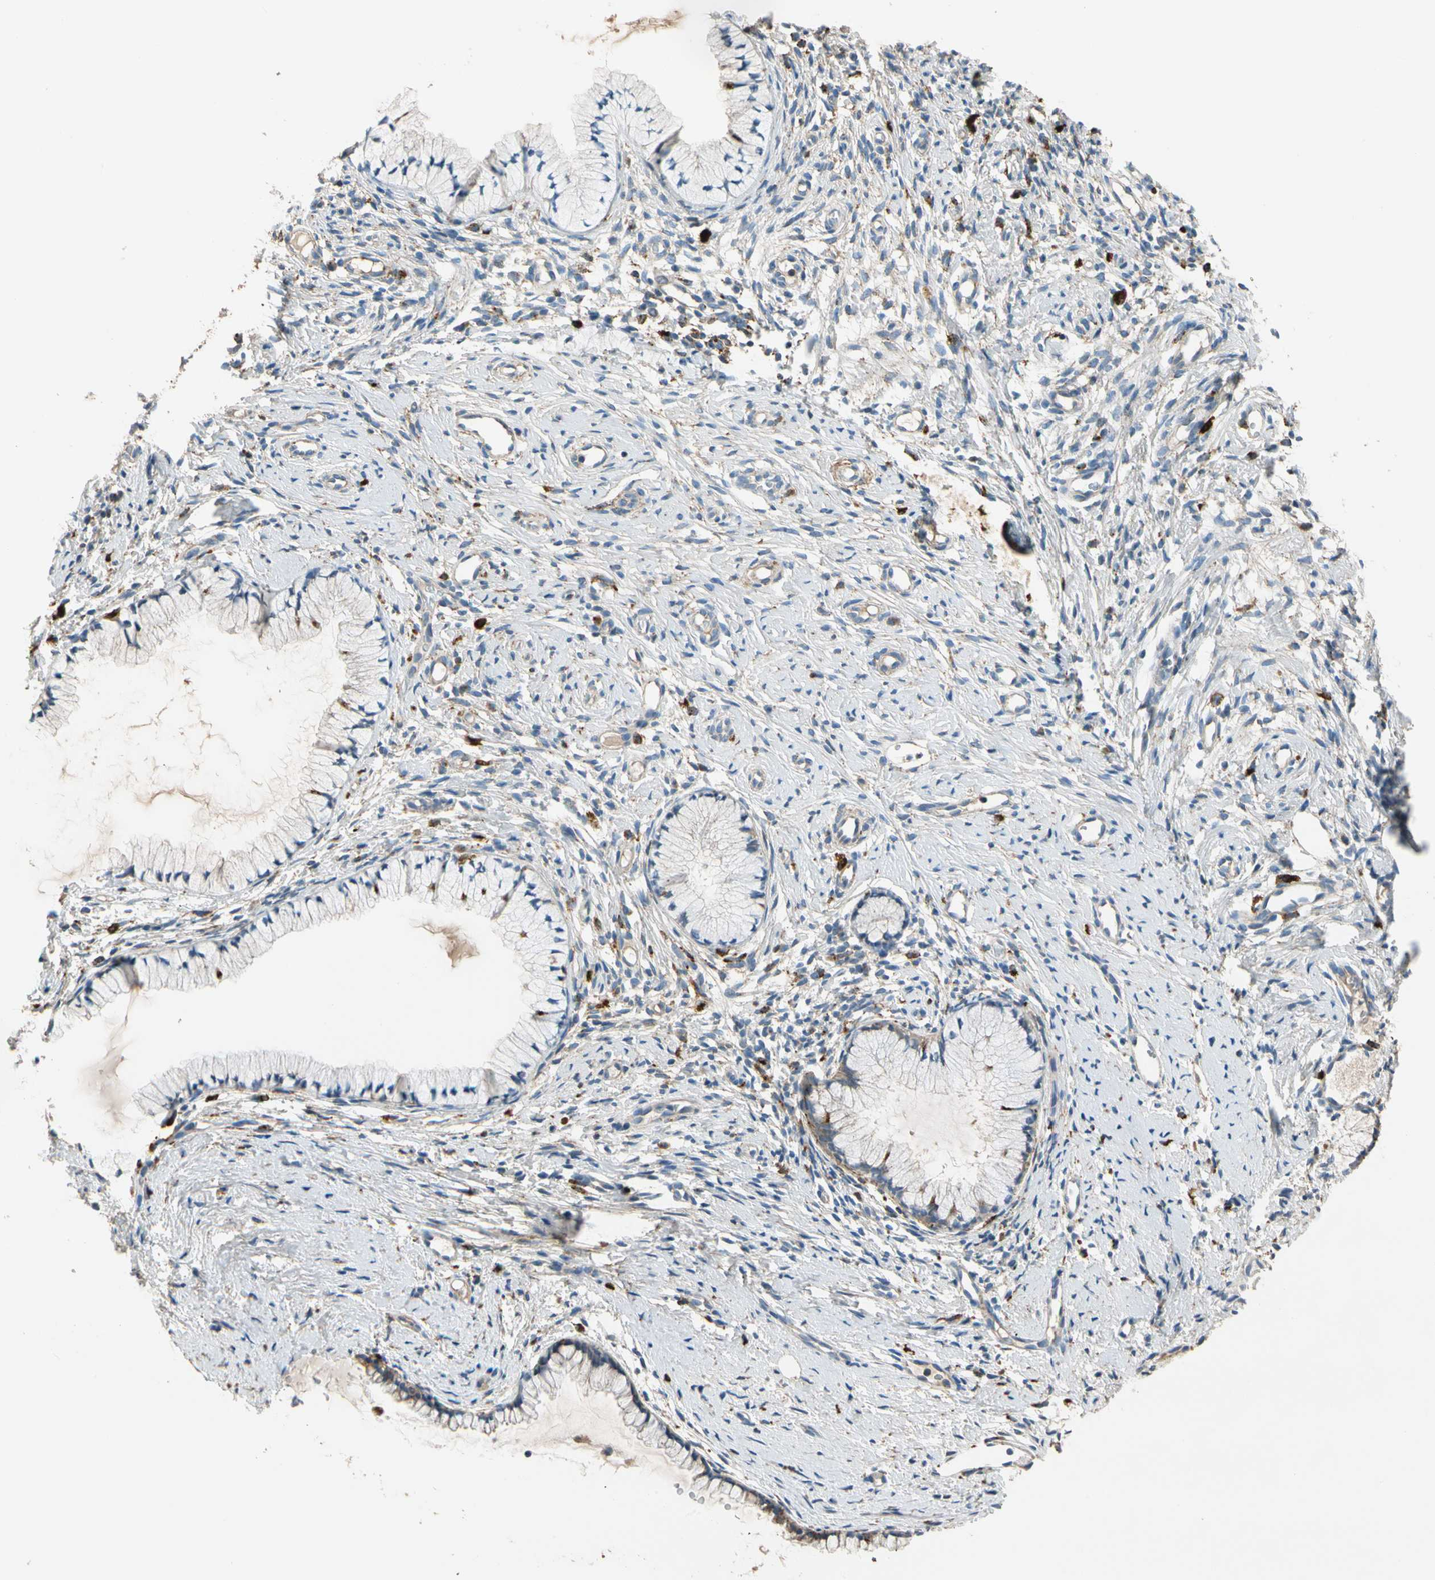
{"staining": {"intensity": "negative", "quantity": "none", "location": "none"}, "tissue": "cervix", "cell_type": "Glandular cells", "image_type": "normal", "snomed": [{"axis": "morphology", "description": "Normal tissue, NOS"}, {"axis": "topography", "description": "Cervix"}], "caption": "Glandular cells show no significant protein positivity in normal cervix.", "gene": "GM2A", "patient": {"sex": "female", "age": 82}}